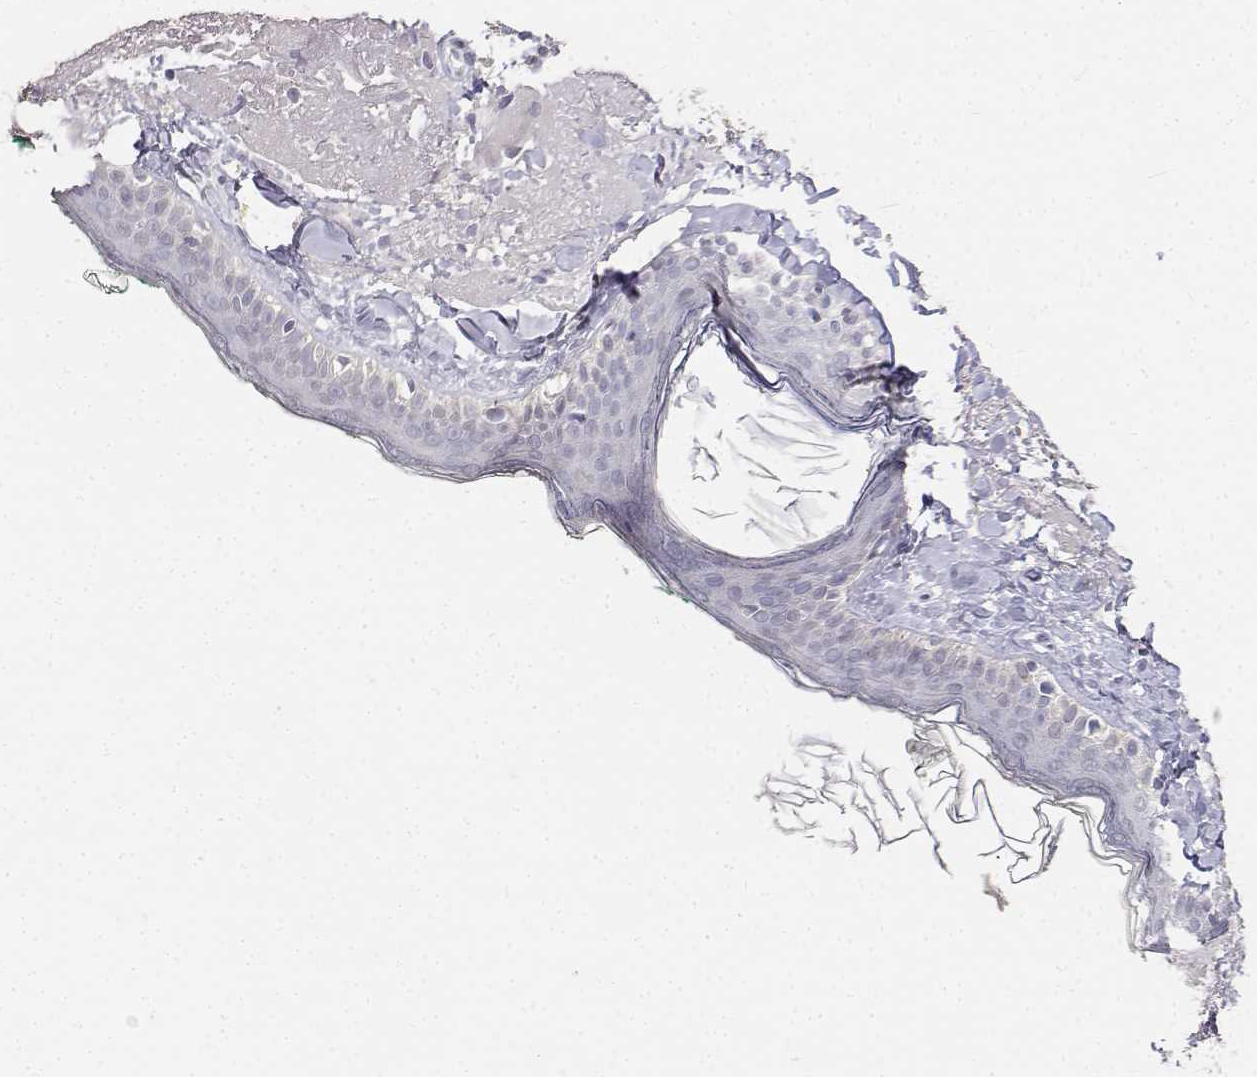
{"staining": {"intensity": "negative", "quantity": "none", "location": "none"}, "tissue": "skin", "cell_type": "Fibroblasts", "image_type": "normal", "snomed": [{"axis": "morphology", "description": "Normal tissue, NOS"}, {"axis": "topography", "description": "Skin"}], "caption": "Protein analysis of benign skin exhibits no significant expression in fibroblasts.", "gene": "PAEP", "patient": {"sex": "male", "age": 73}}